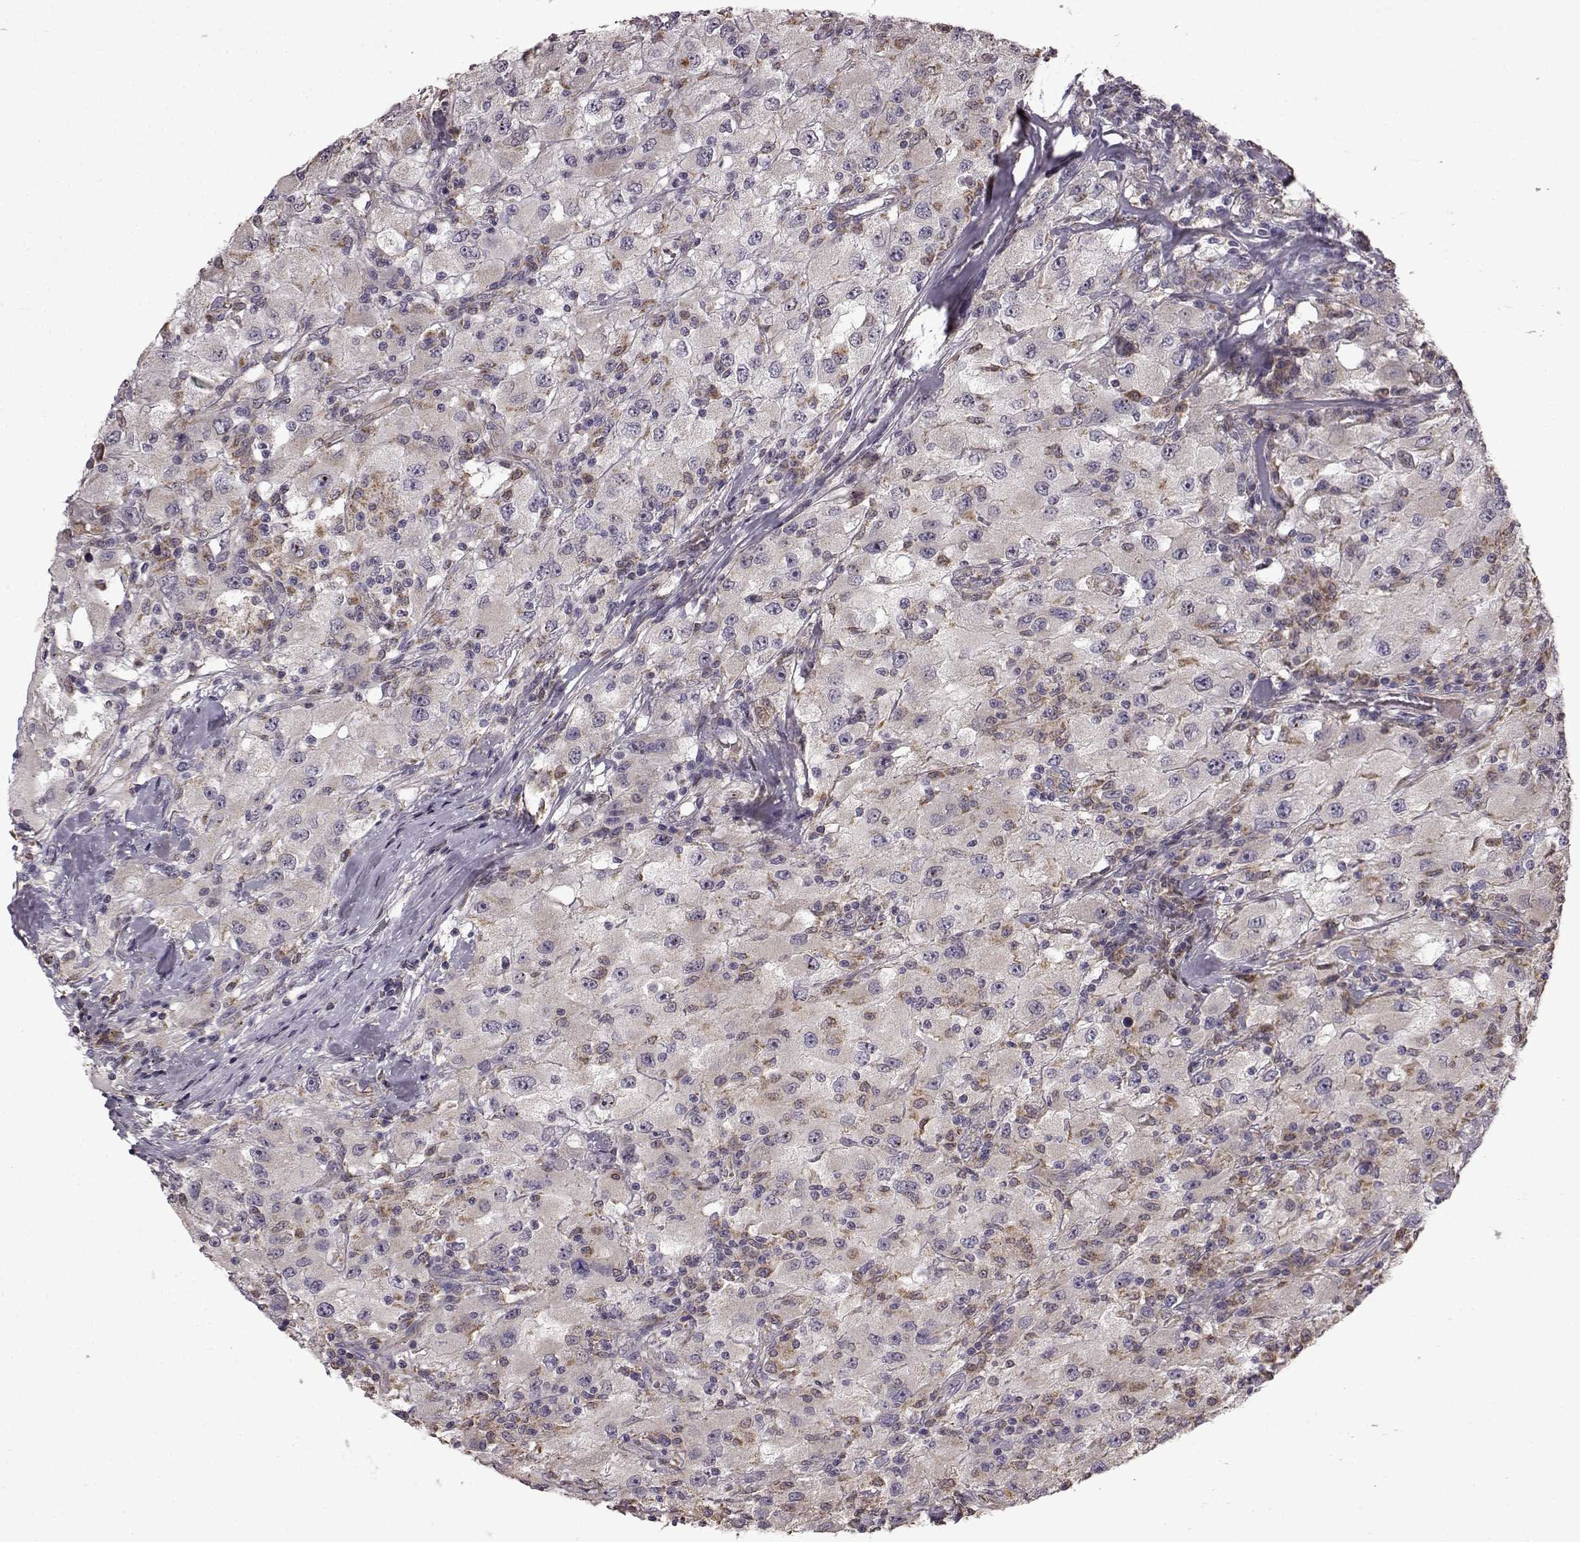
{"staining": {"intensity": "weak", "quantity": "<25%", "location": "cytoplasmic/membranous"}, "tissue": "renal cancer", "cell_type": "Tumor cells", "image_type": "cancer", "snomed": [{"axis": "morphology", "description": "Adenocarcinoma, NOS"}, {"axis": "topography", "description": "Kidney"}], "caption": "DAB (3,3'-diaminobenzidine) immunohistochemical staining of human renal adenocarcinoma reveals no significant positivity in tumor cells. (DAB IHC, high magnification).", "gene": "B3GNT6", "patient": {"sex": "female", "age": 67}}